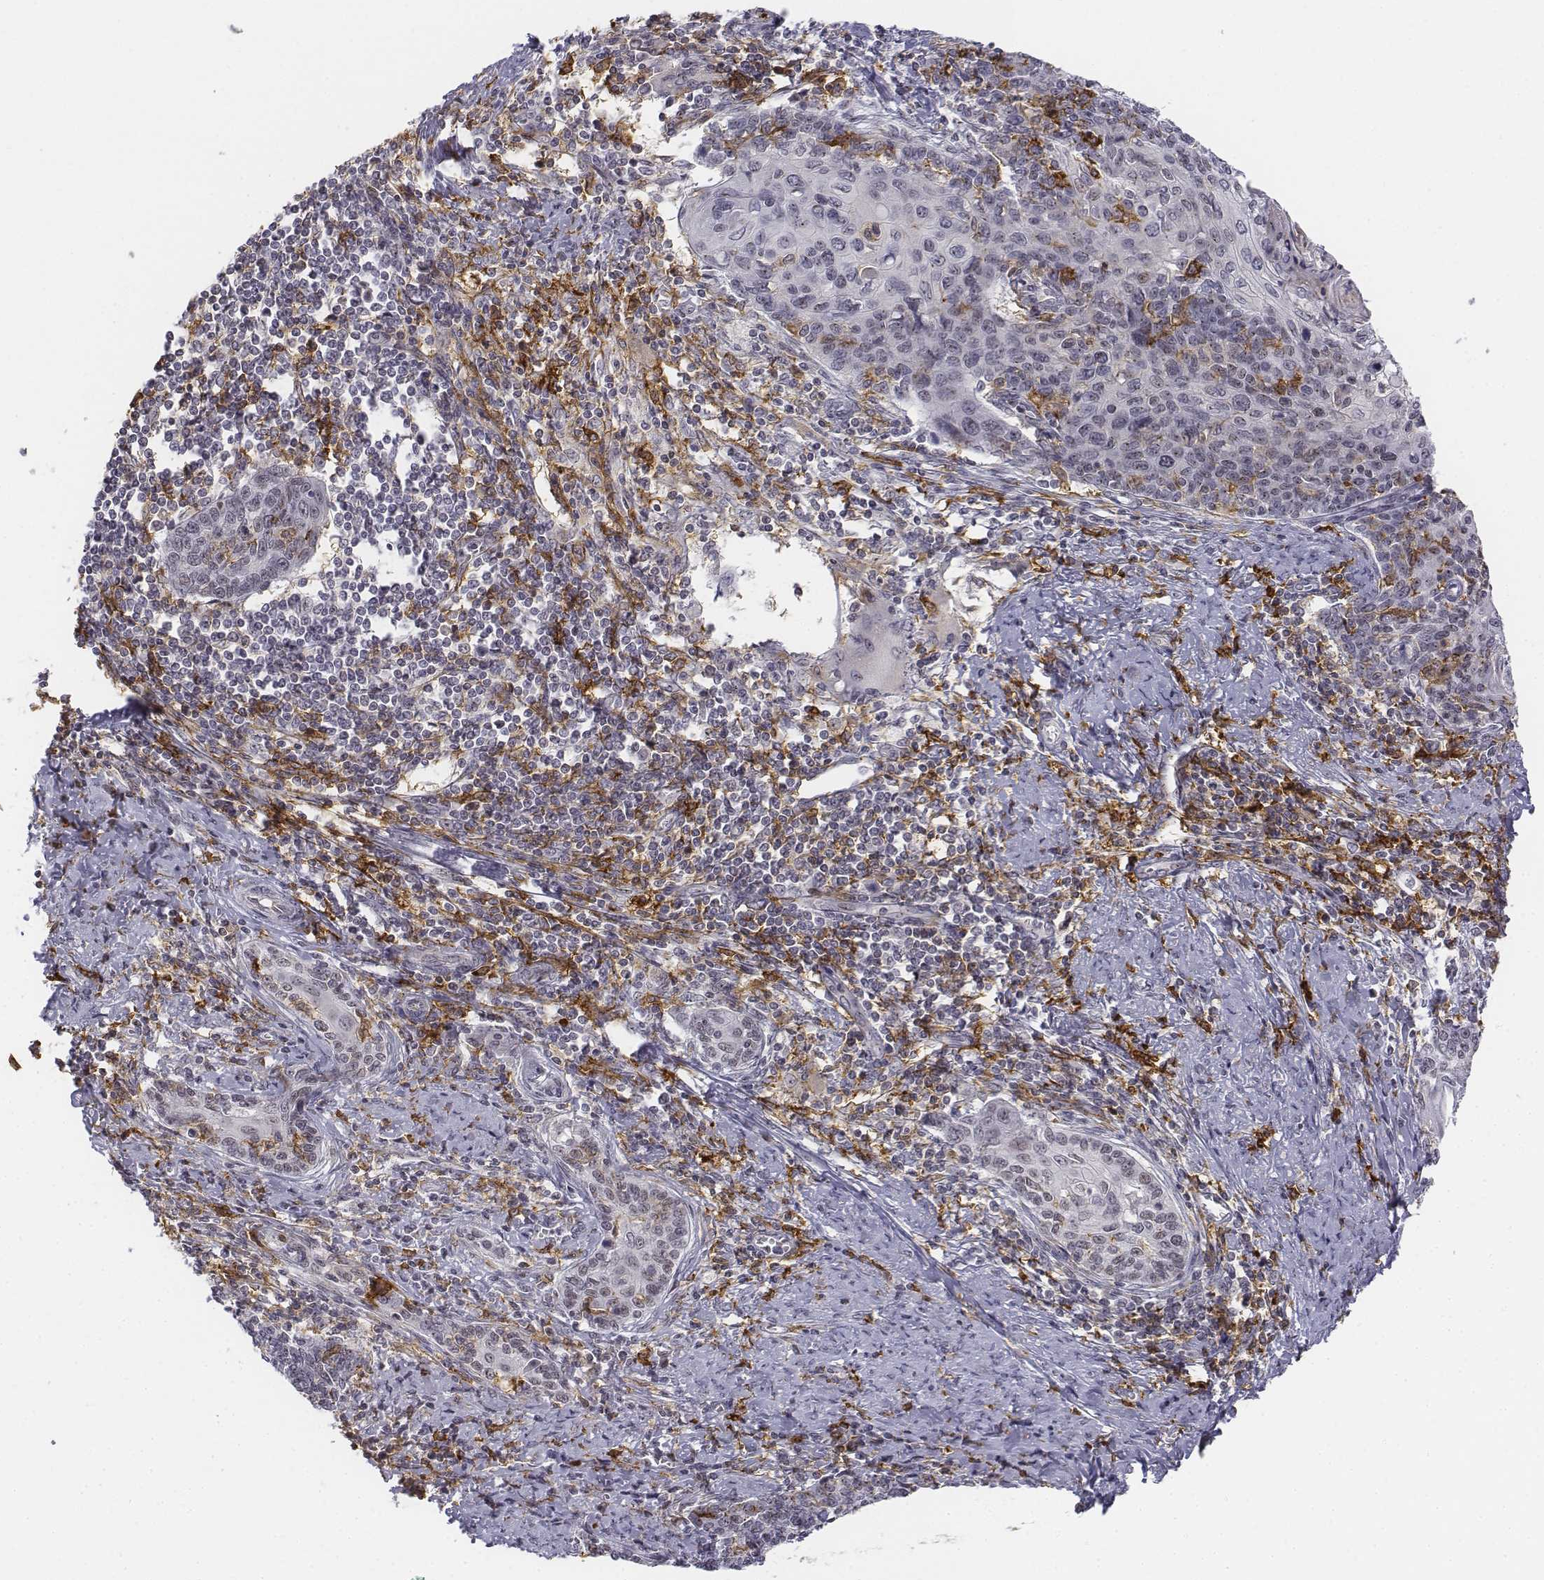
{"staining": {"intensity": "negative", "quantity": "none", "location": "none"}, "tissue": "cervical cancer", "cell_type": "Tumor cells", "image_type": "cancer", "snomed": [{"axis": "morphology", "description": "Squamous cell carcinoma, NOS"}, {"axis": "topography", "description": "Cervix"}], "caption": "Protein analysis of cervical squamous cell carcinoma exhibits no significant positivity in tumor cells. (Stains: DAB immunohistochemistry with hematoxylin counter stain, Microscopy: brightfield microscopy at high magnification).", "gene": "CD14", "patient": {"sex": "female", "age": 39}}